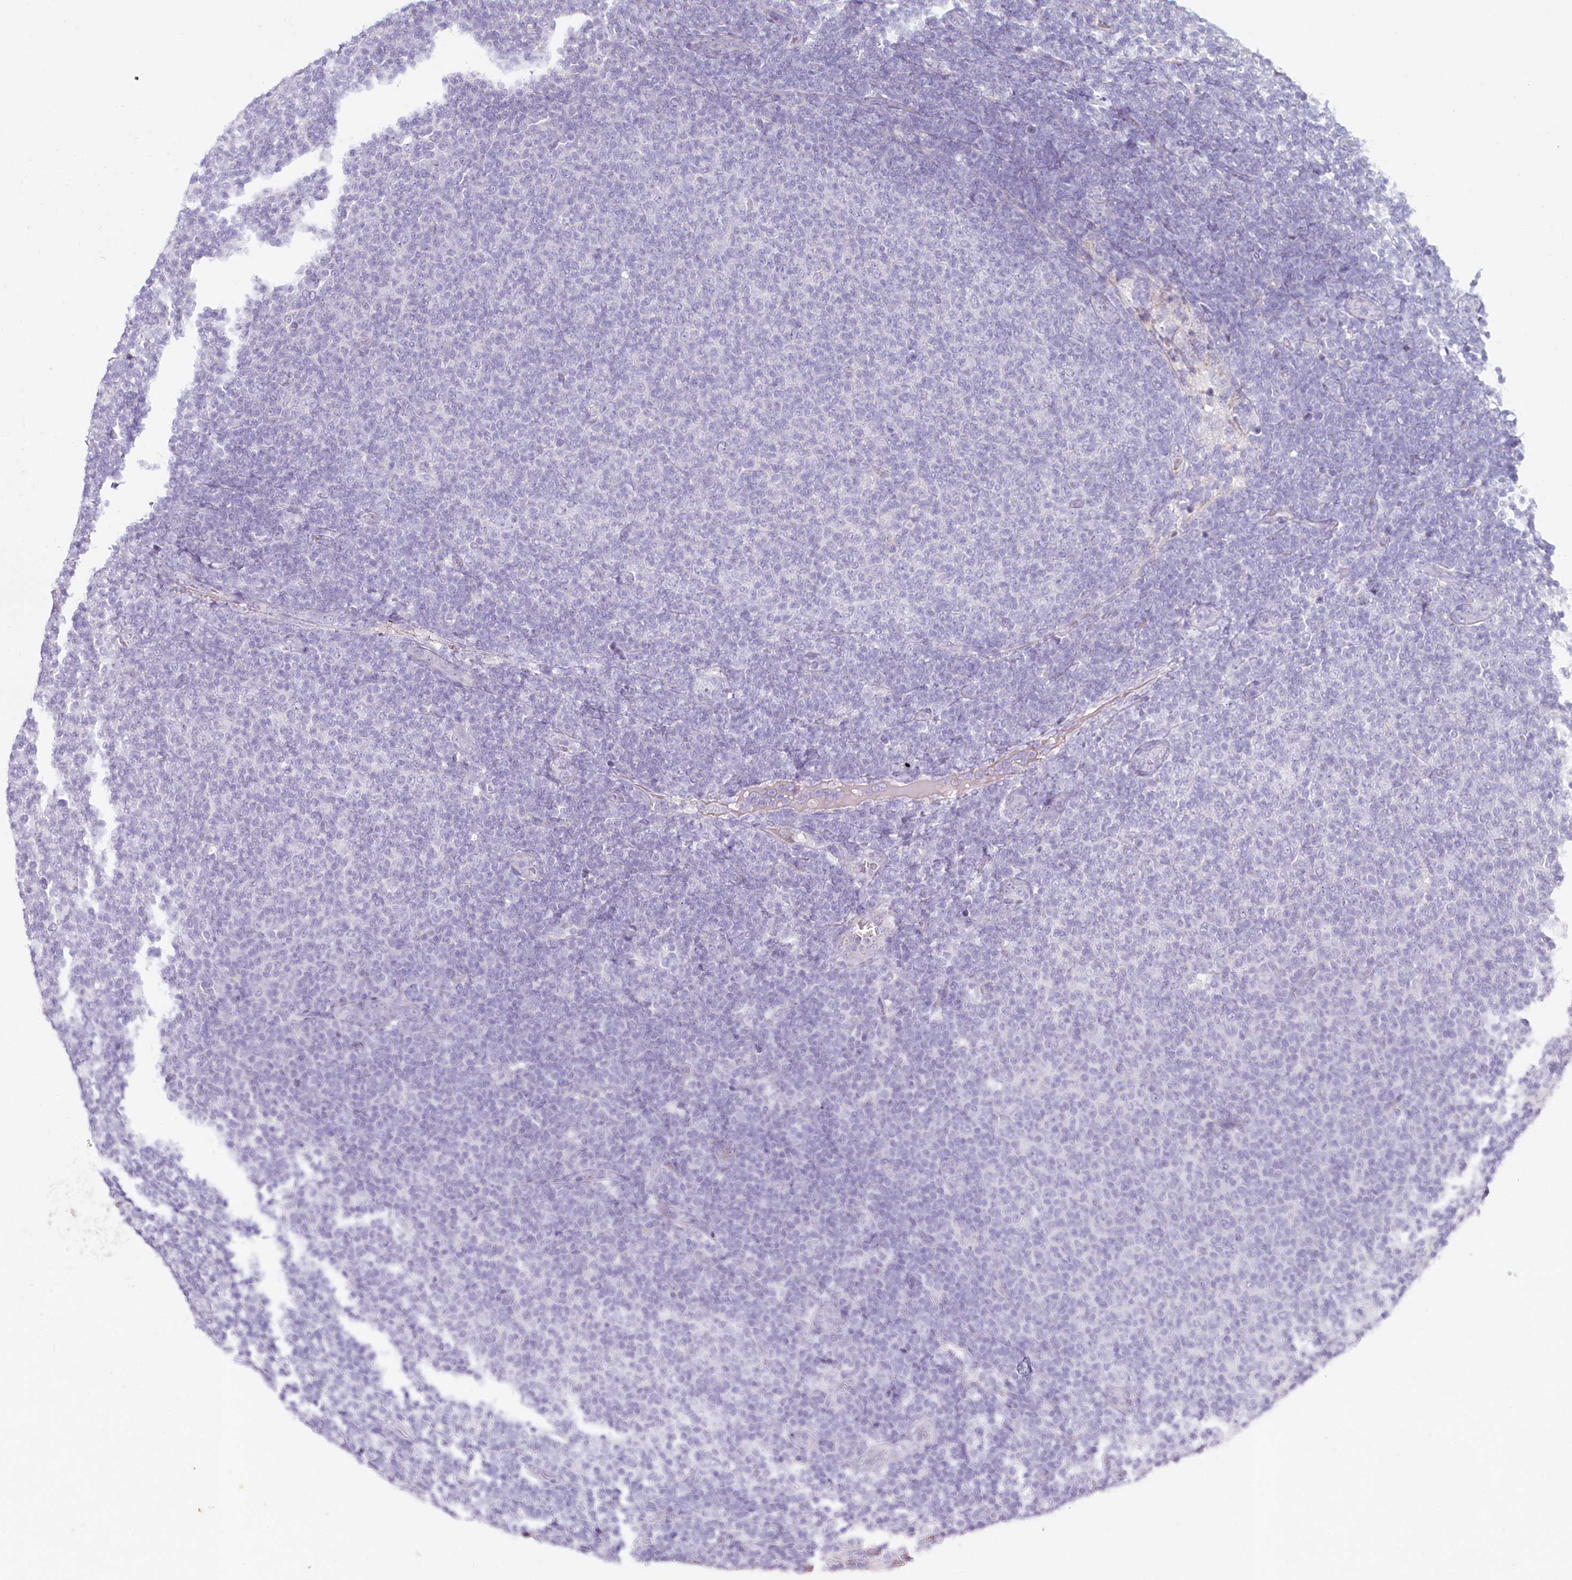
{"staining": {"intensity": "negative", "quantity": "none", "location": "none"}, "tissue": "lymphoma", "cell_type": "Tumor cells", "image_type": "cancer", "snomed": [{"axis": "morphology", "description": "Malignant lymphoma, non-Hodgkin's type, Low grade"}, {"axis": "topography", "description": "Lymph node"}], "caption": "This is an immunohistochemistry micrograph of lymphoma. There is no positivity in tumor cells.", "gene": "HPD", "patient": {"sex": "male", "age": 66}}